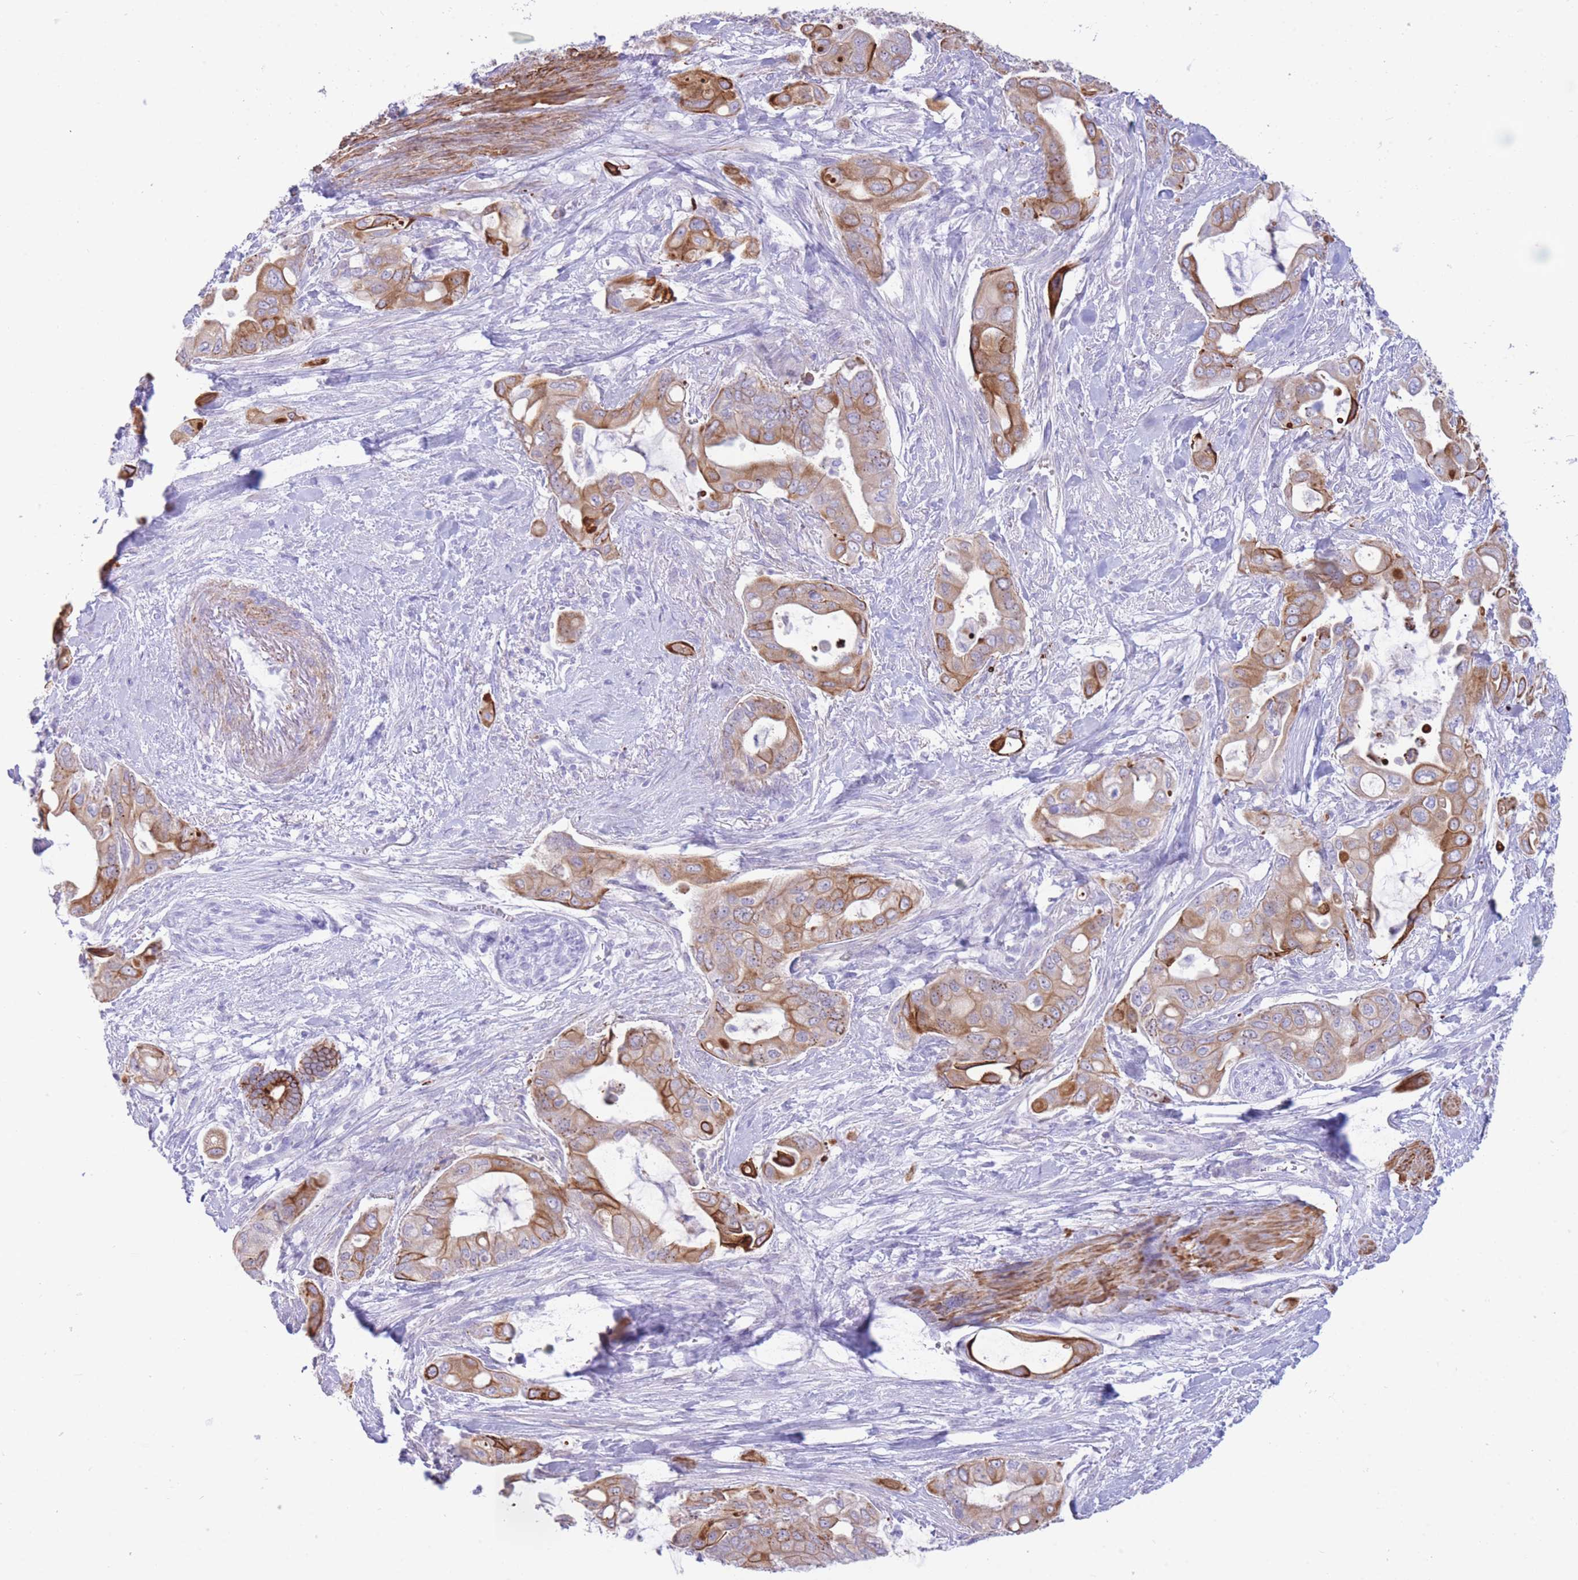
{"staining": {"intensity": "moderate", "quantity": ">75%", "location": "cytoplasmic/membranous"}, "tissue": "pancreatic cancer", "cell_type": "Tumor cells", "image_type": "cancer", "snomed": [{"axis": "morphology", "description": "Adenocarcinoma, NOS"}, {"axis": "topography", "description": "Pancreas"}], "caption": "Approximately >75% of tumor cells in human pancreatic cancer display moderate cytoplasmic/membranous protein expression as visualized by brown immunohistochemical staining.", "gene": "VWA8", "patient": {"sex": "male", "age": 57}}